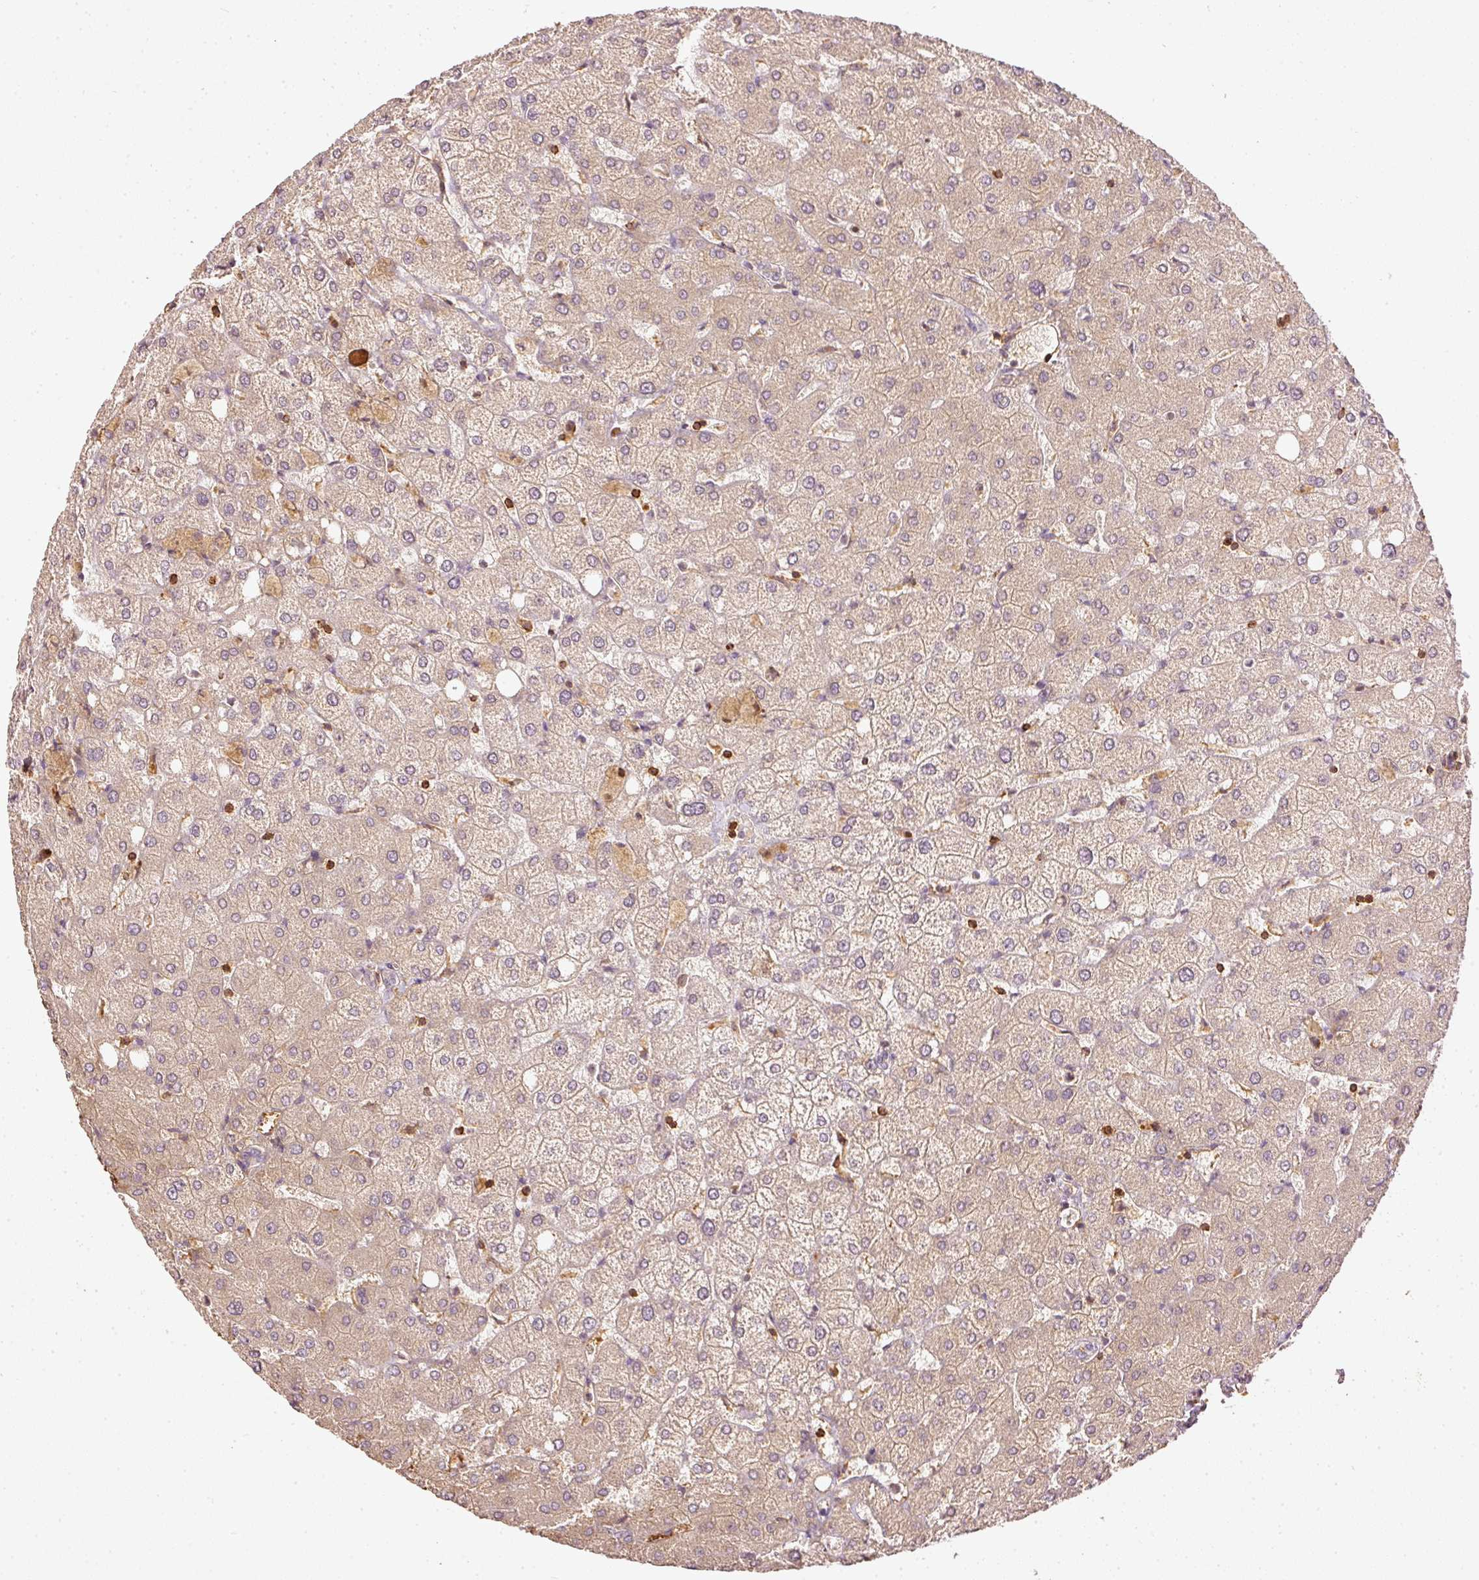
{"staining": {"intensity": "negative", "quantity": "none", "location": "none"}, "tissue": "liver", "cell_type": "Cholangiocytes", "image_type": "normal", "snomed": [{"axis": "morphology", "description": "Normal tissue, NOS"}, {"axis": "topography", "description": "Liver"}], "caption": "A high-resolution photomicrograph shows immunohistochemistry (IHC) staining of benign liver, which reveals no significant positivity in cholangiocytes. Nuclei are stained in blue.", "gene": "EVL", "patient": {"sex": "female", "age": 54}}